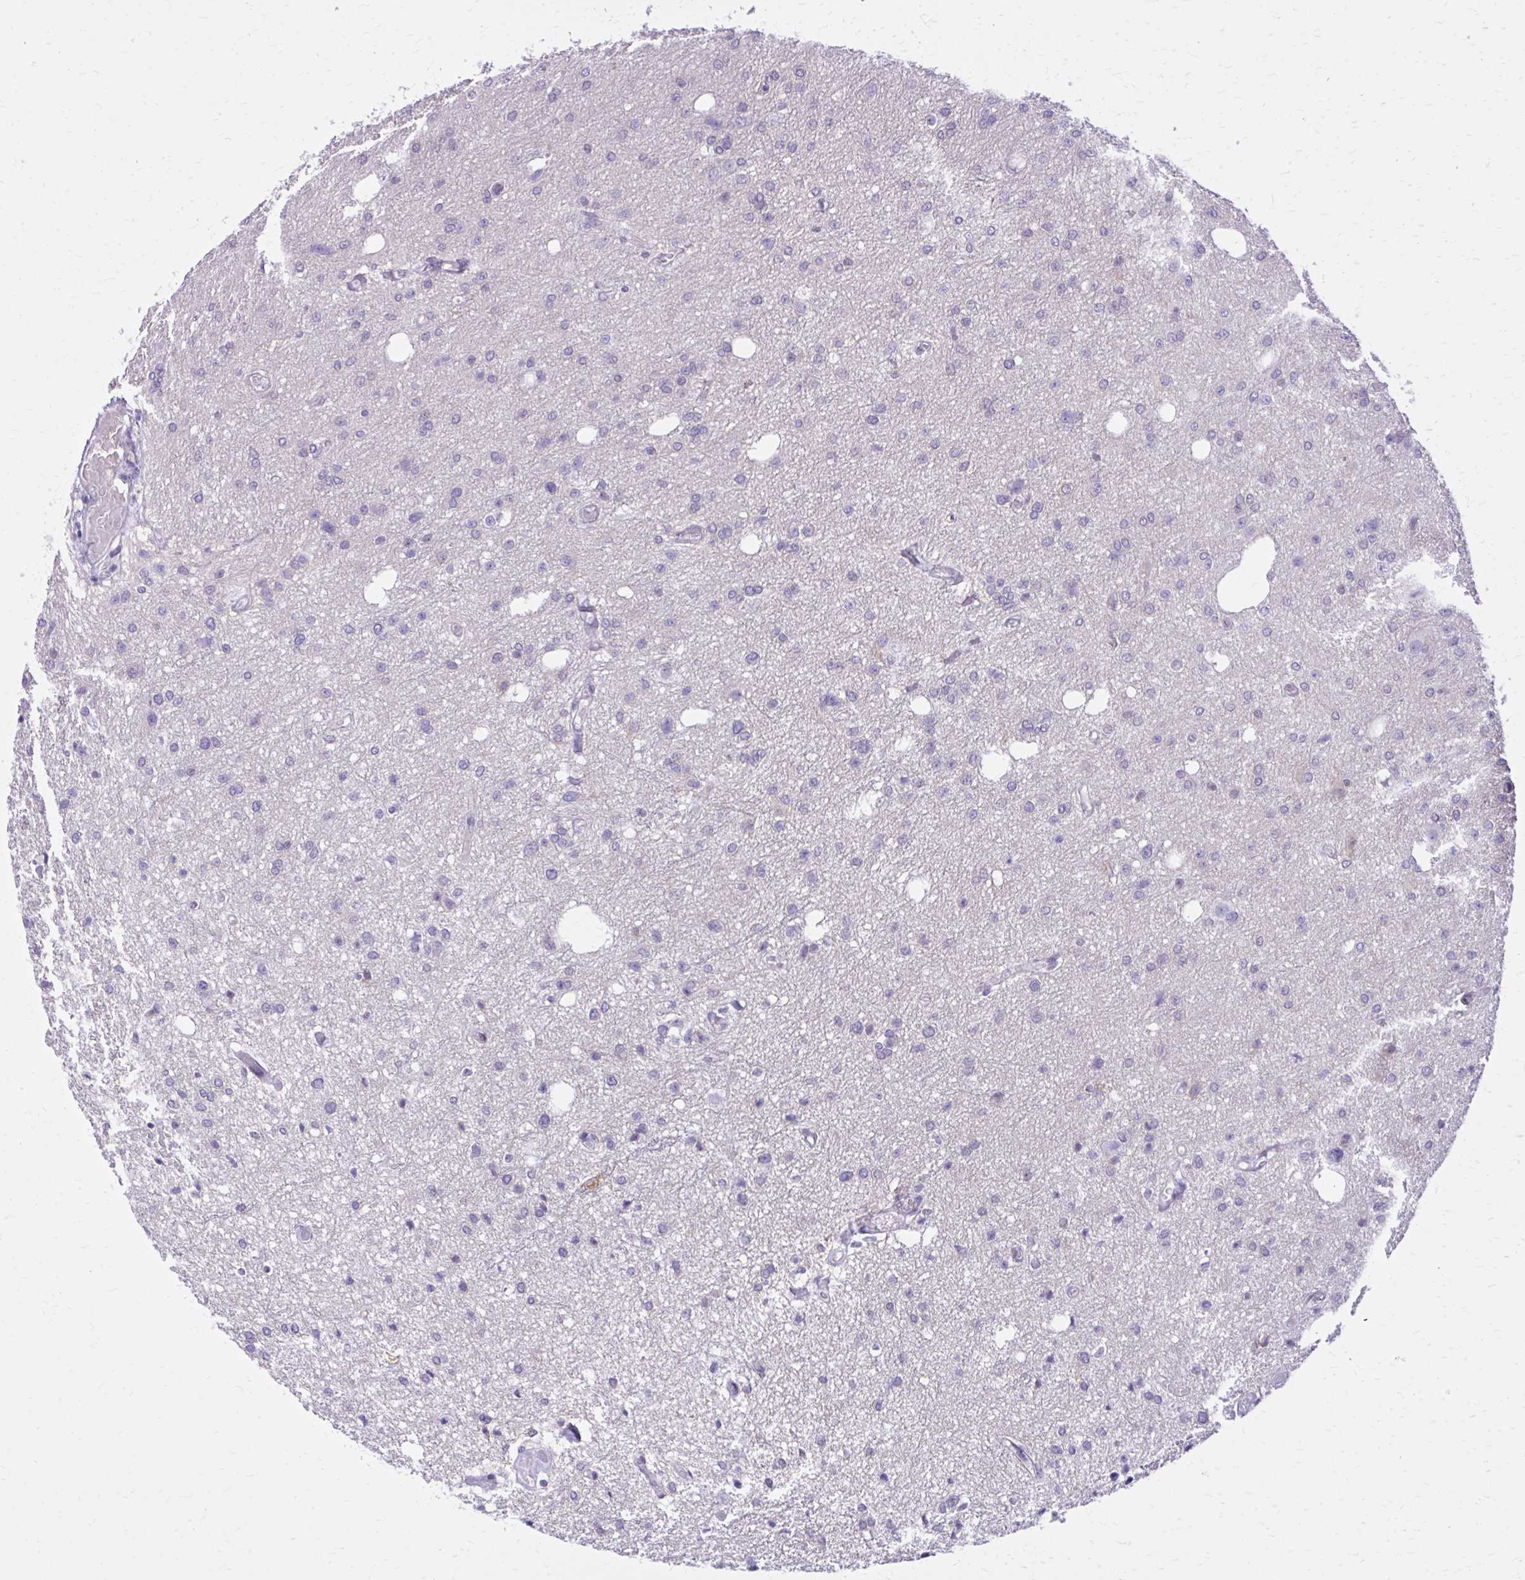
{"staining": {"intensity": "negative", "quantity": "none", "location": "none"}, "tissue": "glioma", "cell_type": "Tumor cells", "image_type": "cancer", "snomed": [{"axis": "morphology", "description": "Glioma, malignant, Low grade"}, {"axis": "topography", "description": "Brain"}], "caption": "IHC photomicrograph of neoplastic tissue: malignant glioma (low-grade) stained with DAB (3,3'-diaminobenzidine) exhibits no significant protein staining in tumor cells.", "gene": "RASL11B", "patient": {"sex": "male", "age": 26}}